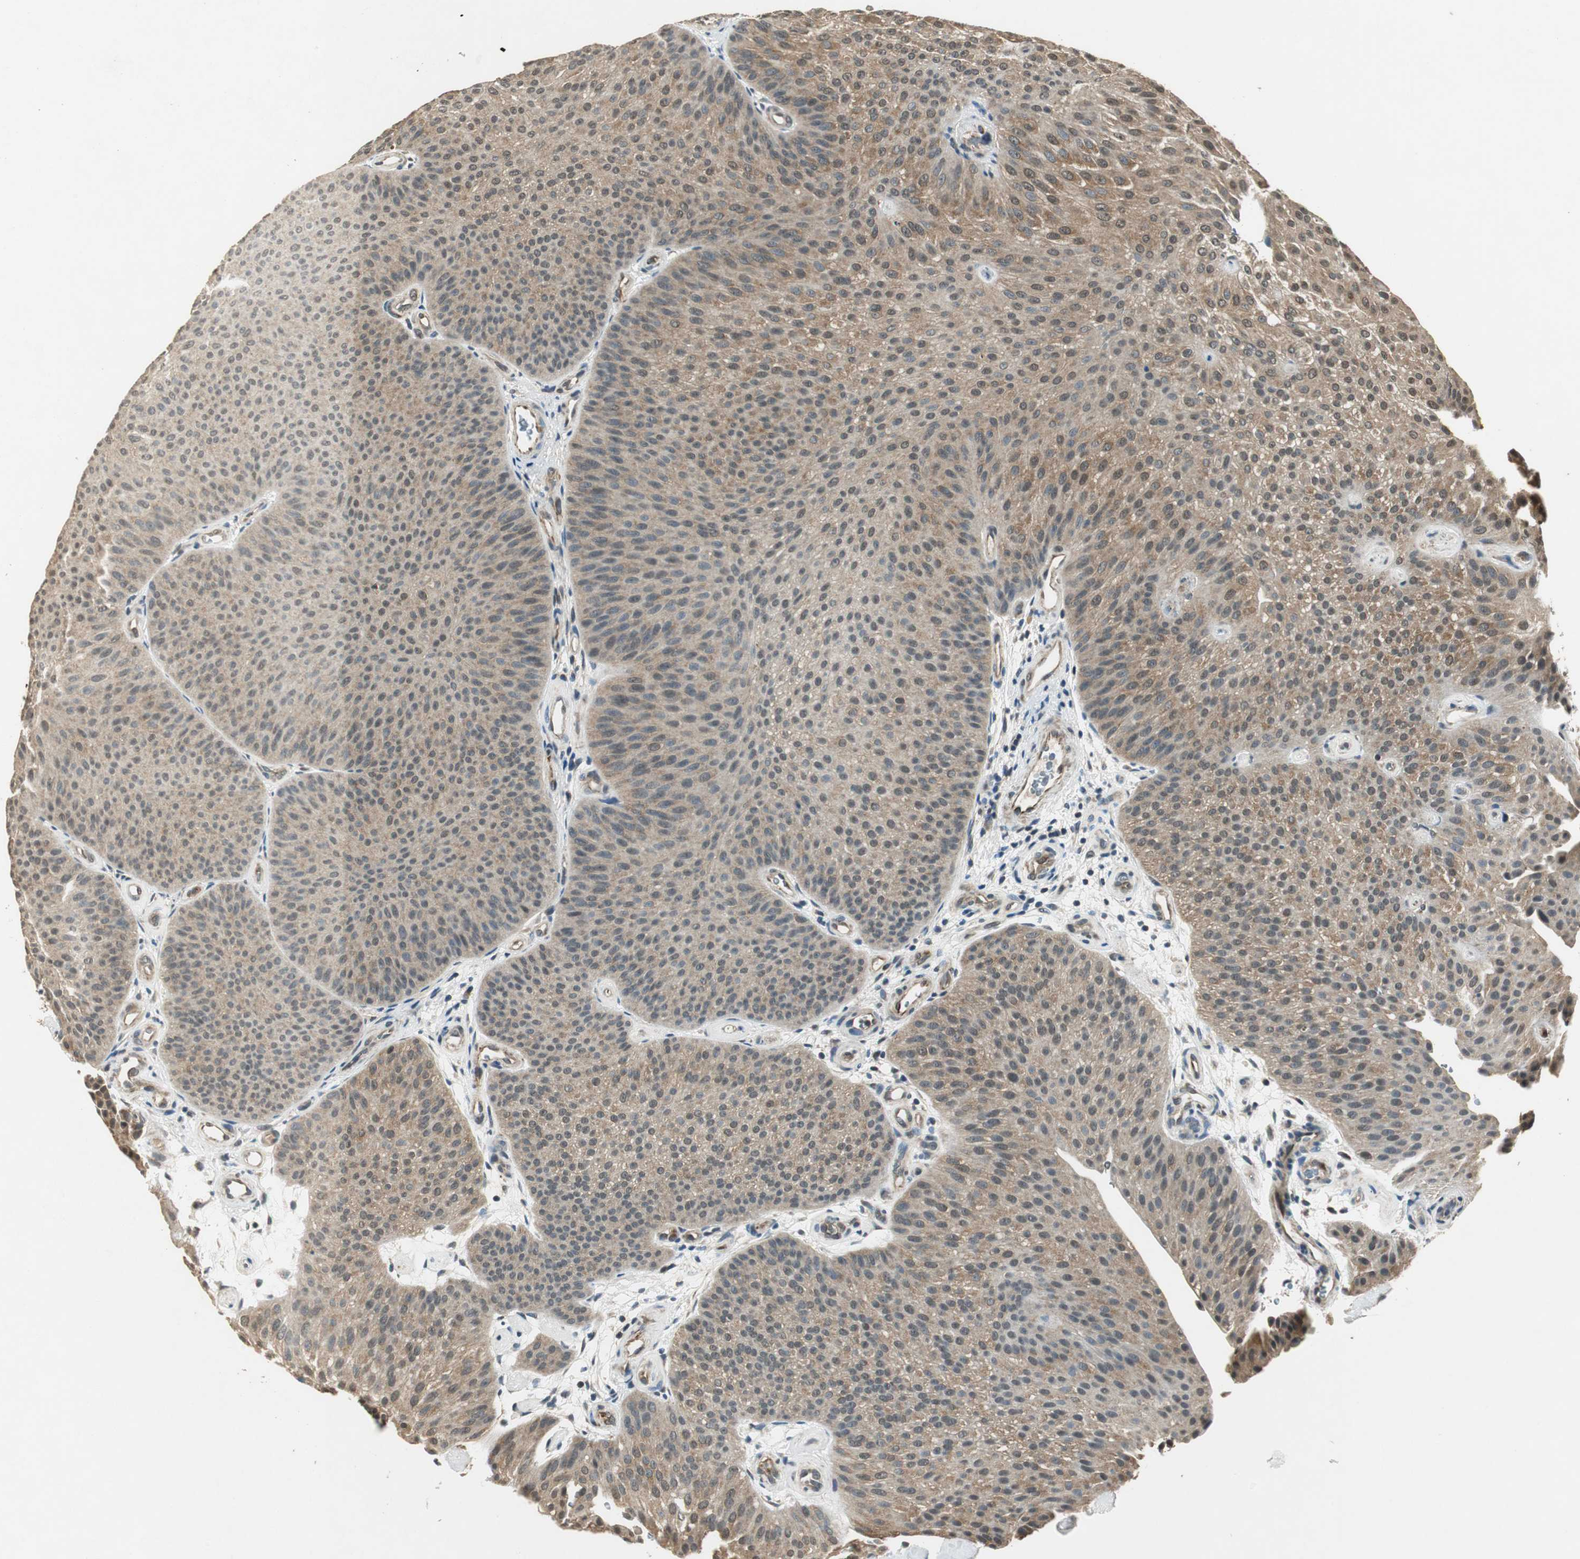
{"staining": {"intensity": "weak", "quantity": ">75%", "location": "cytoplasmic/membranous"}, "tissue": "urothelial cancer", "cell_type": "Tumor cells", "image_type": "cancer", "snomed": [{"axis": "morphology", "description": "Urothelial carcinoma, Low grade"}, {"axis": "topography", "description": "Urinary bladder"}], "caption": "Human urothelial carcinoma (low-grade) stained with a protein marker displays weak staining in tumor cells.", "gene": "PSMB4", "patient": {"sex": "female", "age": 60}}